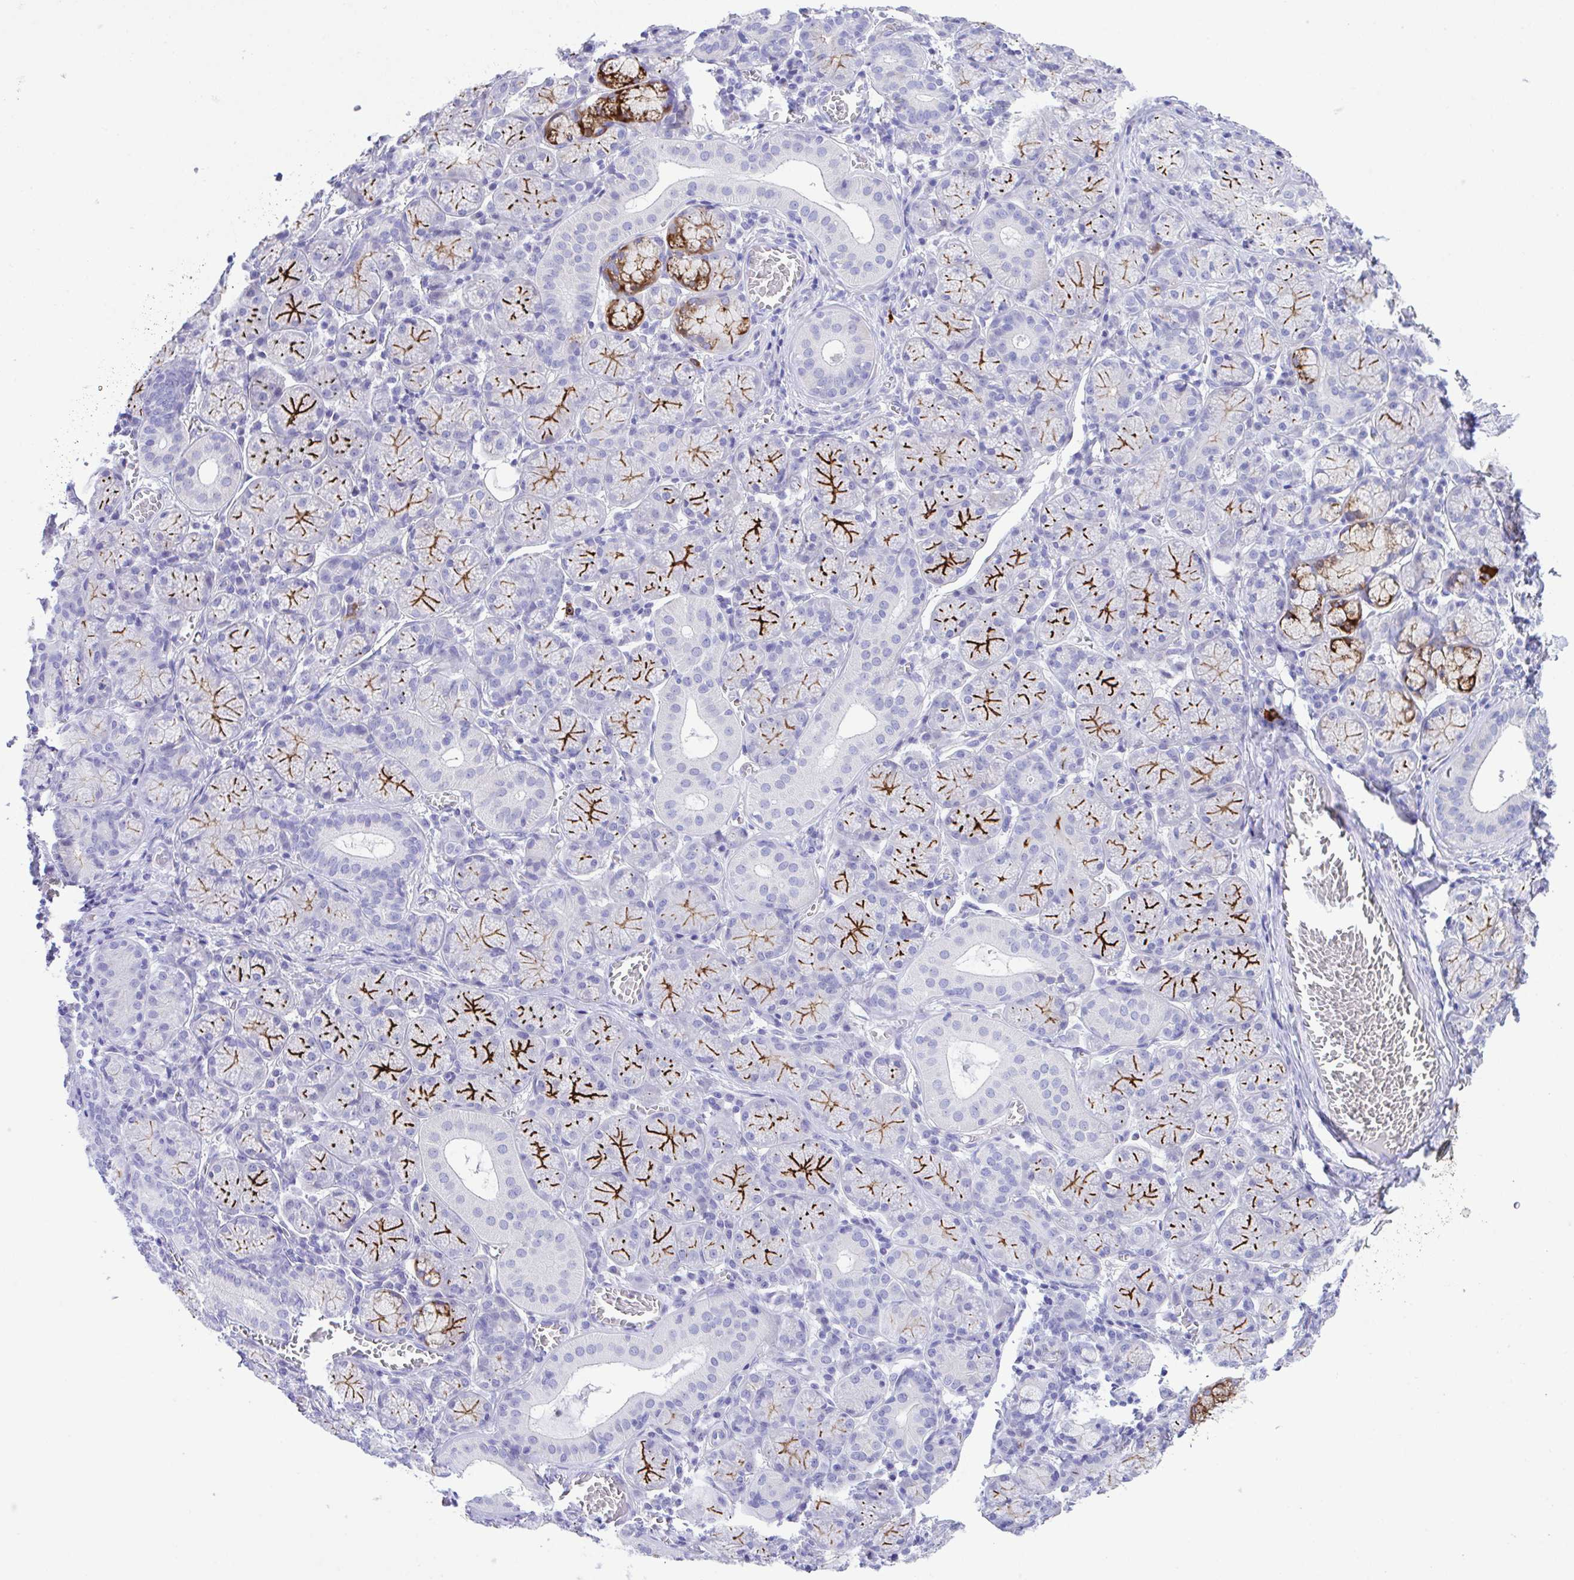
{"staining": {"intensity": "strong", "quantity": "25%-75%", "location": "cytoplasmic/membranous"}, "tissue": "salivary gland", "cell_type": "Glandular cells", "image_type": "normal", "snomed": [{"axis": "morphology", "description": "Normal tissue, NOS"}, {"axis": "topography", "description": "Salivary gland"}], "caption": "Glandular cells reveal strong cytoplasmic/membranous expression in approximately 25%-75% of cells in unremarkable salivary gland. Nuclei are stained in blue.", "gene": "SLC16A6", "patient": {"sex": "female", "age": 24}}